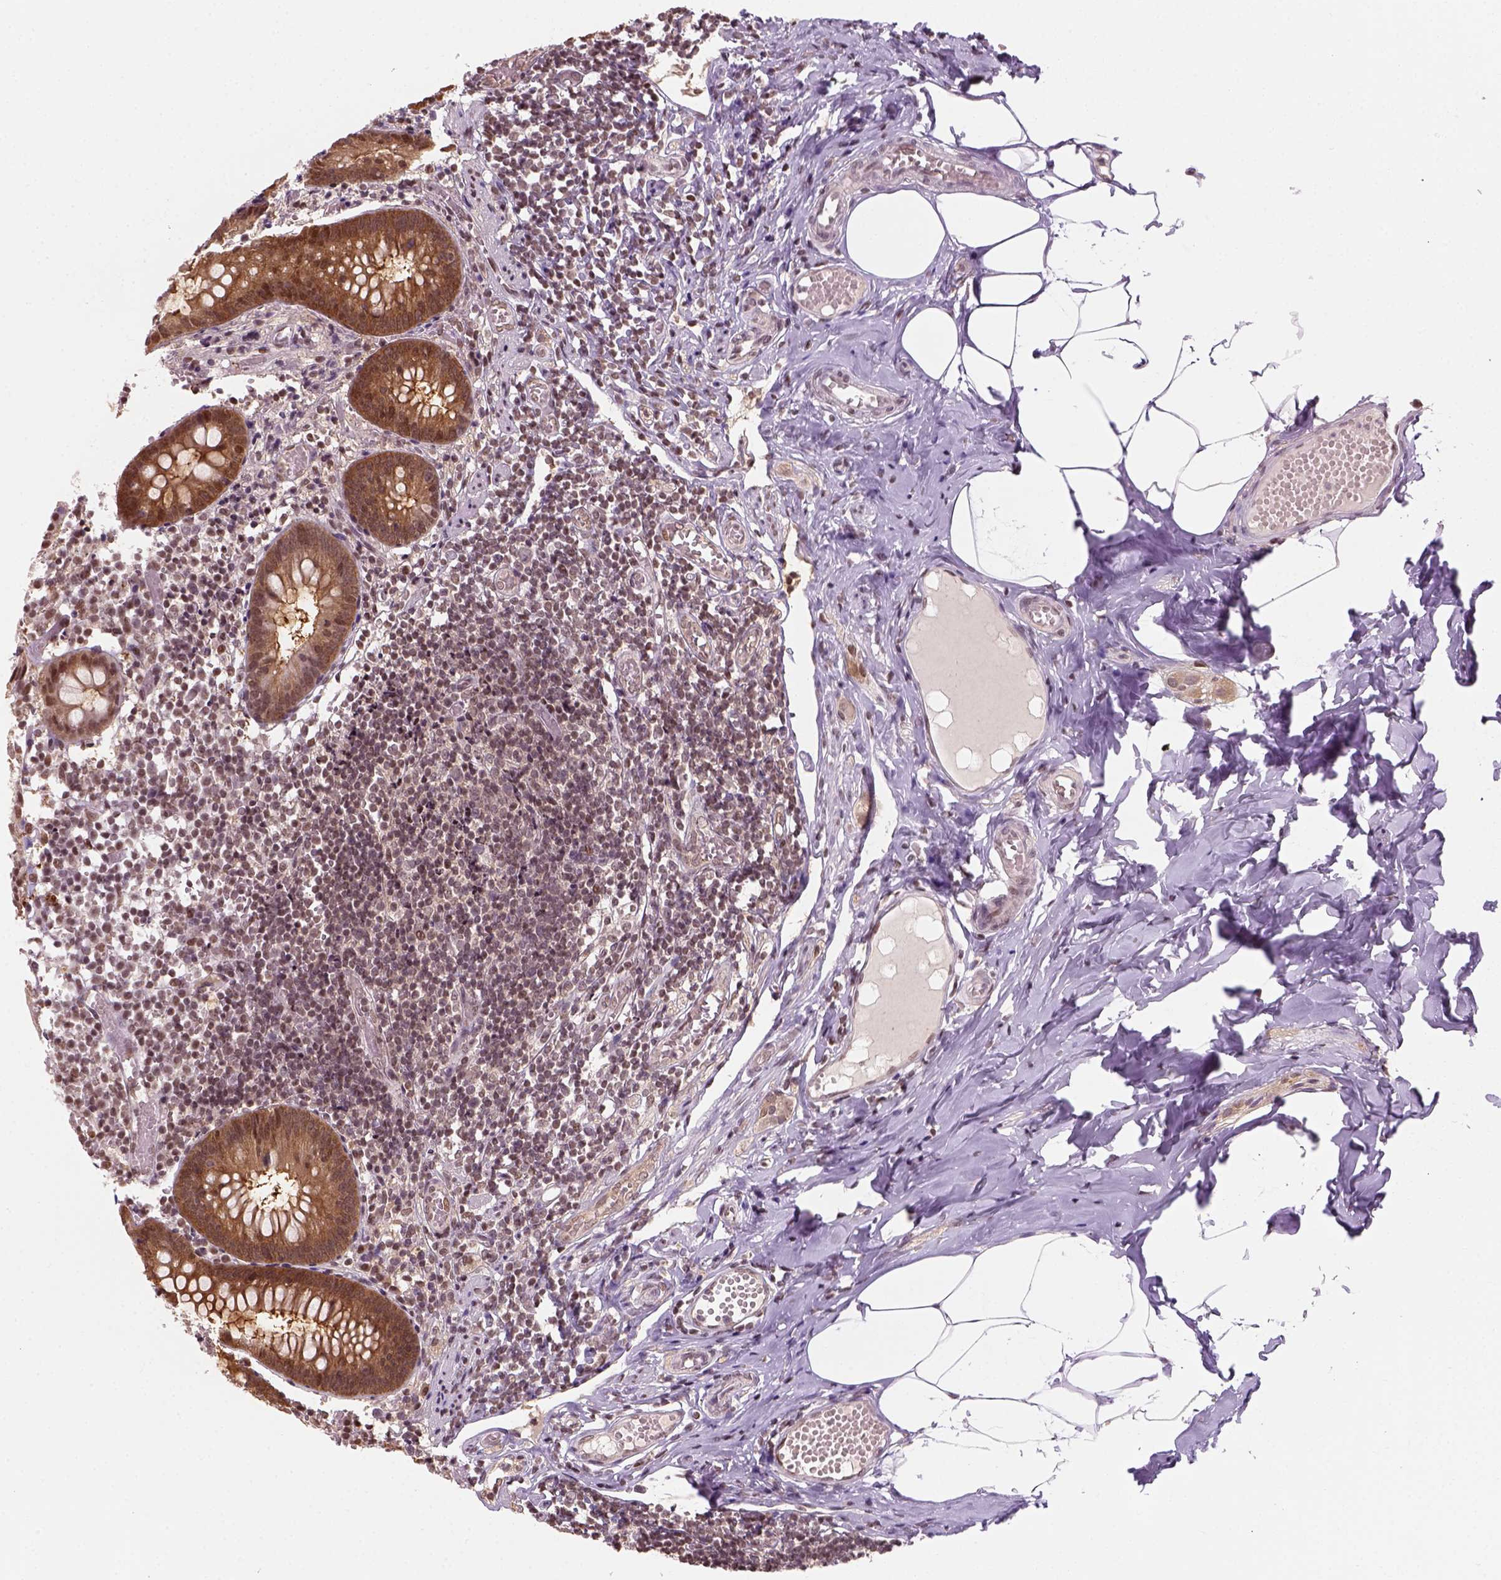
{"staining": {"intensity": "strong", "quantity": ">75%", "location": "cytoplasmic/membranous,nuclear"}, "tissue": "appendix", "cell_type": "Glandular cells", "image_type": "normal", "snomed": [{"axis": "morphology", "description": "Normal tissue, NOS"}, {"axis": "topography", "description": "Appendix"}], "caption": "Immunohistochemistry (DAB (3,3'-diaminobenzidine)) staining of benign human appendix shows strong cytoplasmic/membranous,nuclear protein positivity in approximately >75% of glandular cells.", "gene": "GOT1", "patient": {"sex": "female", "age": 32}}